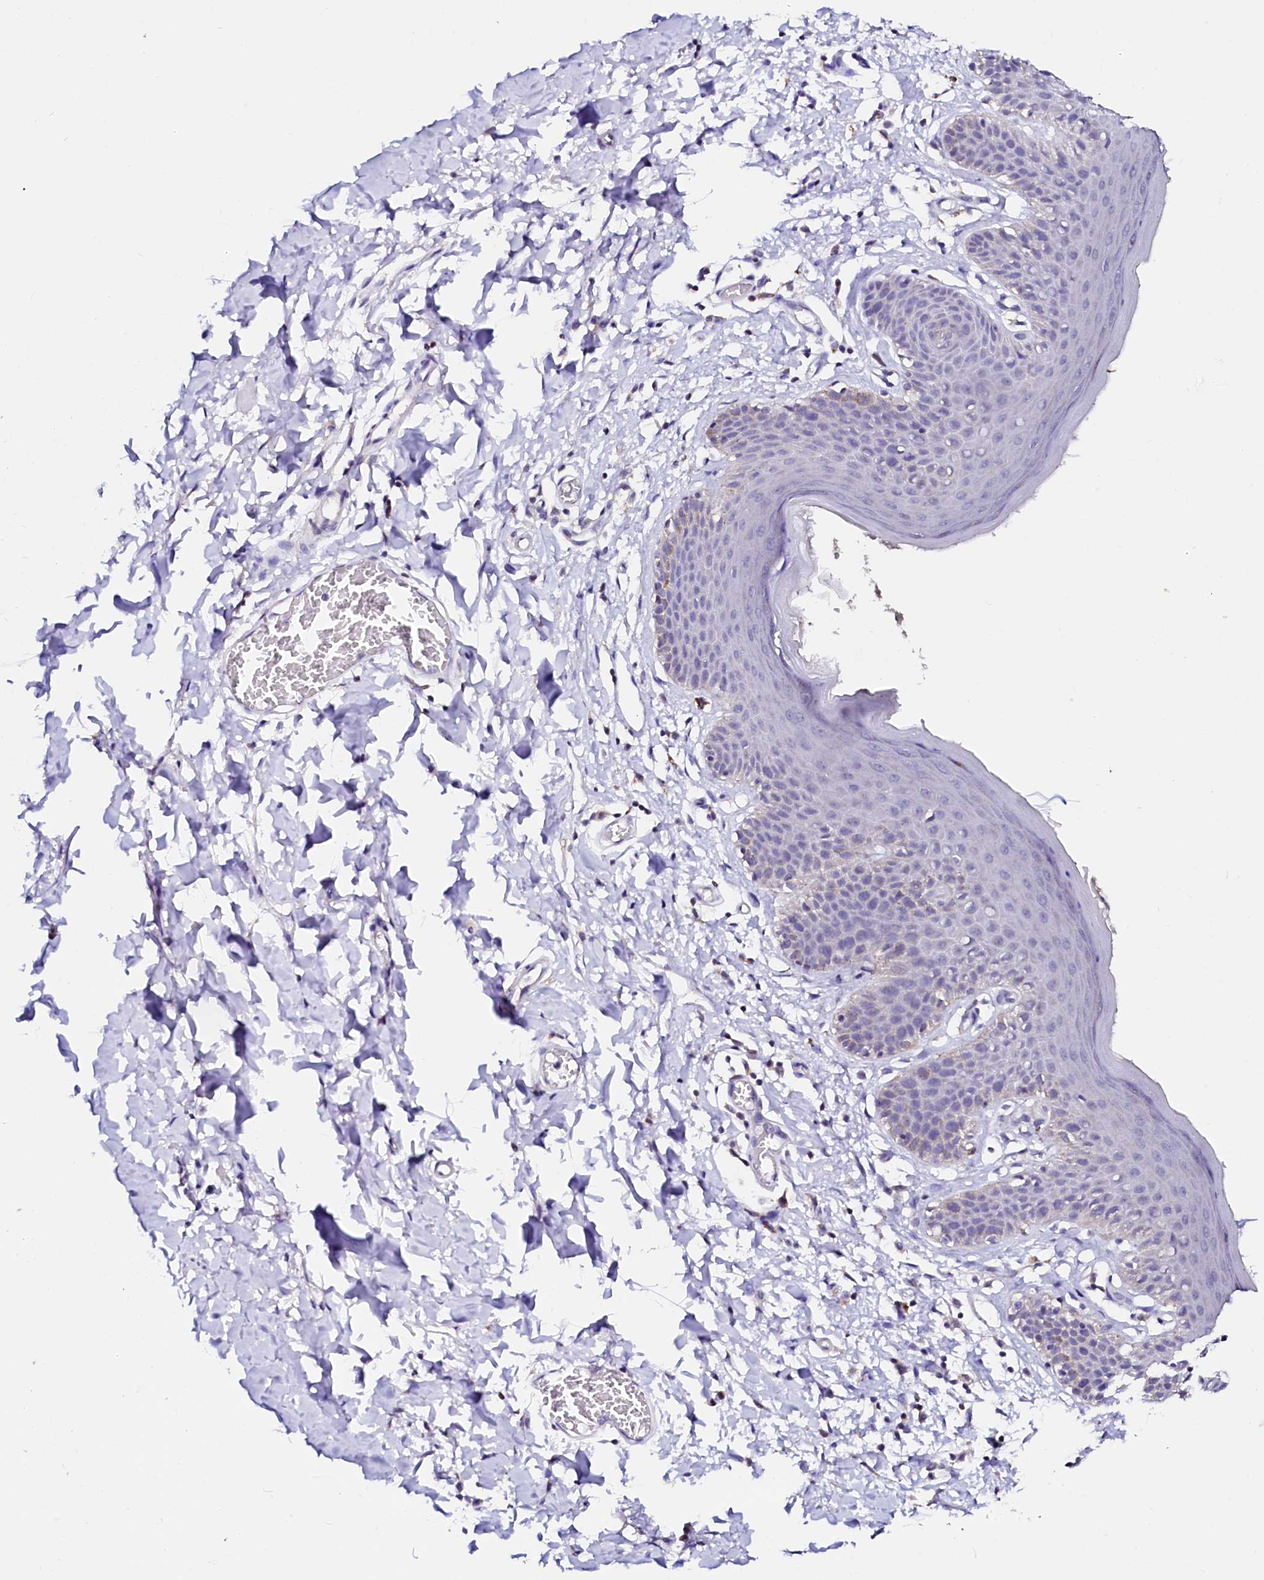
{"staining": {"intensity": "negative", "quantity": "none", "location": "none"}, "tissue": "skin", "cell_type": "Epidermal cells", "image_type": "normal", "snomed": [{"axis": "morphology", "description": "Normal tissue, NOS"}, {"axis": "topography", "description": "Vulva"}], "caption": "Protein analysis of unremarkable skin demonstrates no significant expression in epidermal cells.", "gene": "NALF1", "patient": {"sex": "female", "age": 66}}